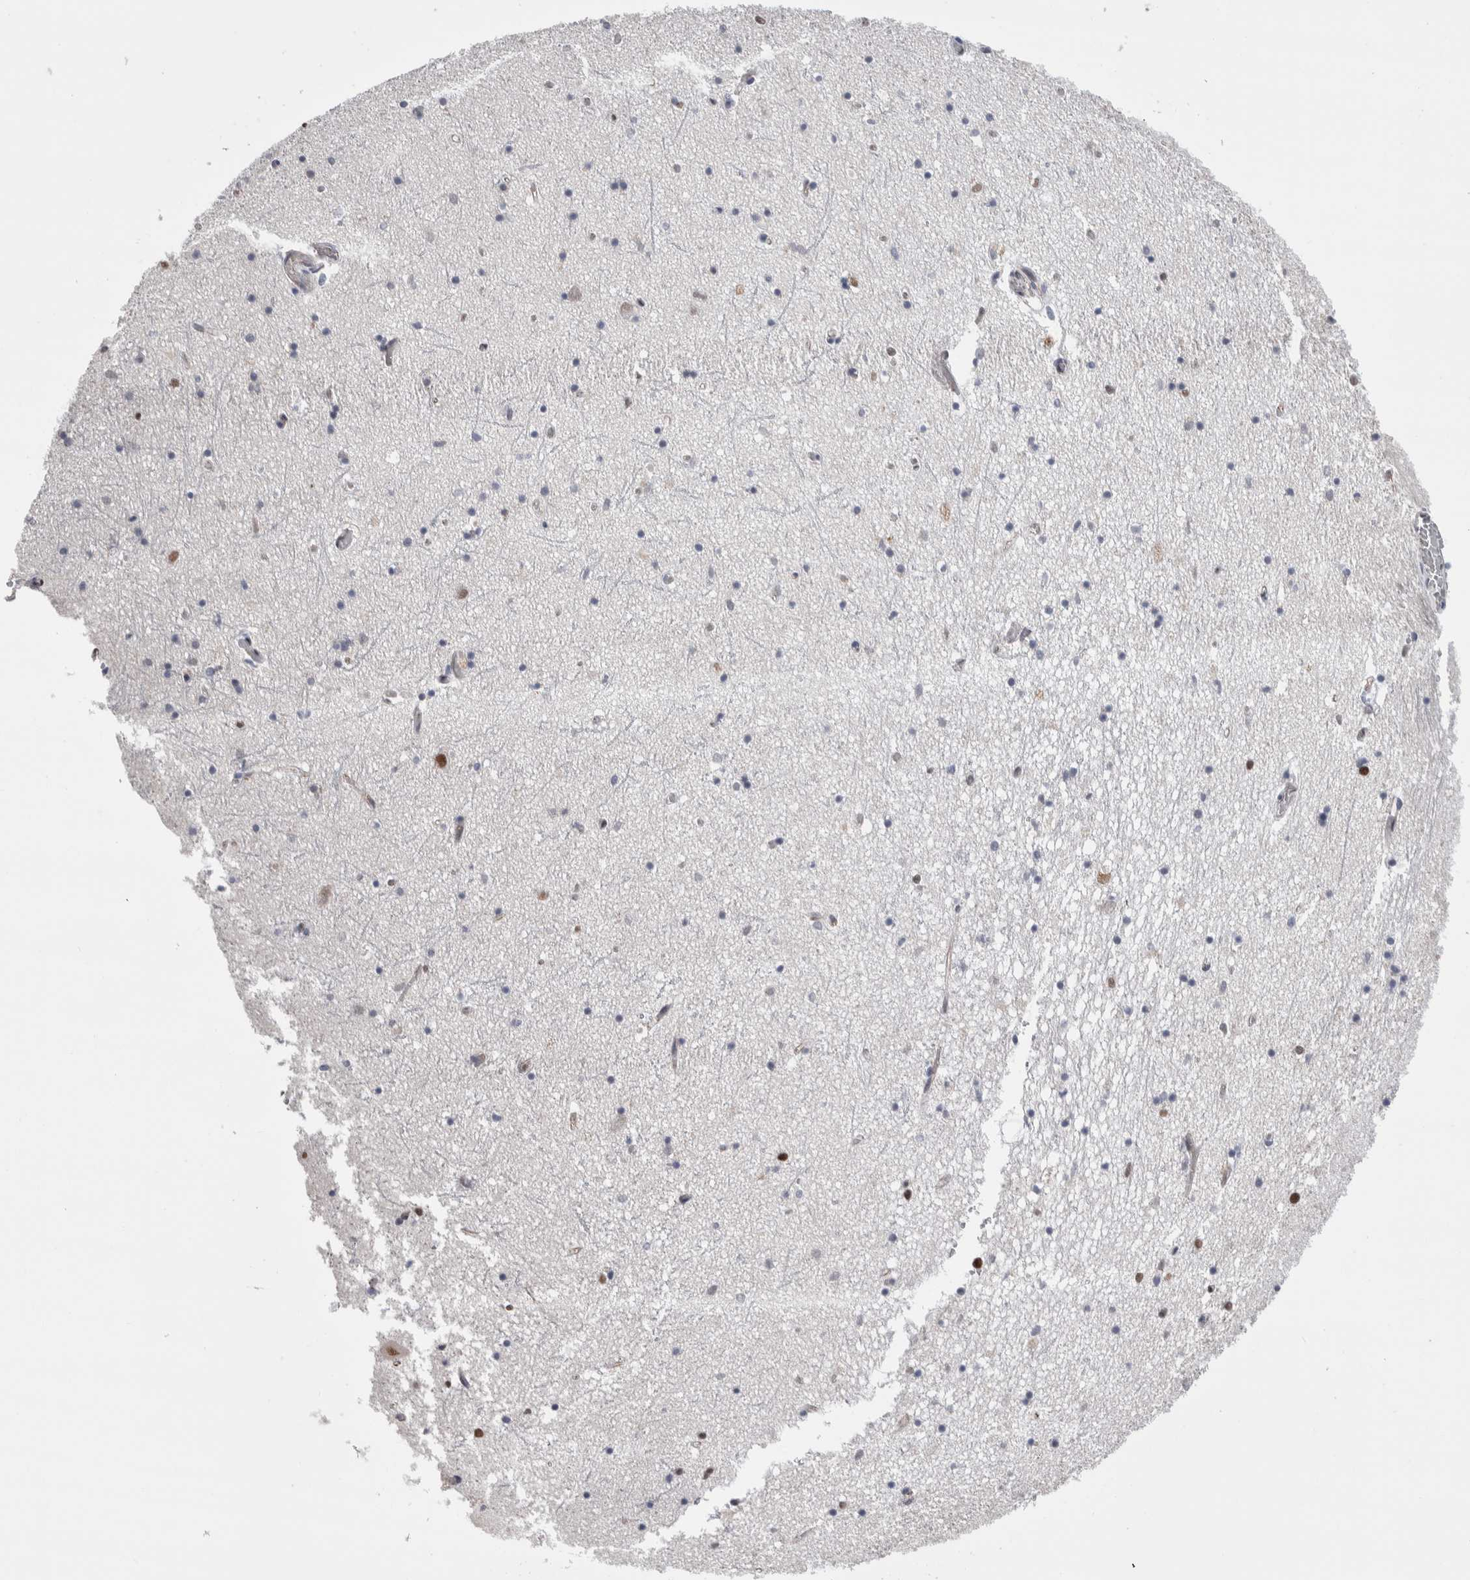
{"staining": {"intensity": "moderate", "quantity": "<25%", "location": "nuclear"}, "tissue": "hippocampus", "cell_type": "Glial cells", "image_type": "normal", "snomed": [{"axis": "morphology", "description": "Normal tissue, NOS"}, {"axis": "topography", "description": "Hippocampus"}], "caption": "Approximately <25% of glial cells in unremarkable hippocampus exhibit moderate nuclear protein expression as visualized by brown immunohistochemical staining.", "gene": "ZBTB49", "patient": {"sex": "male", "age": 70}}